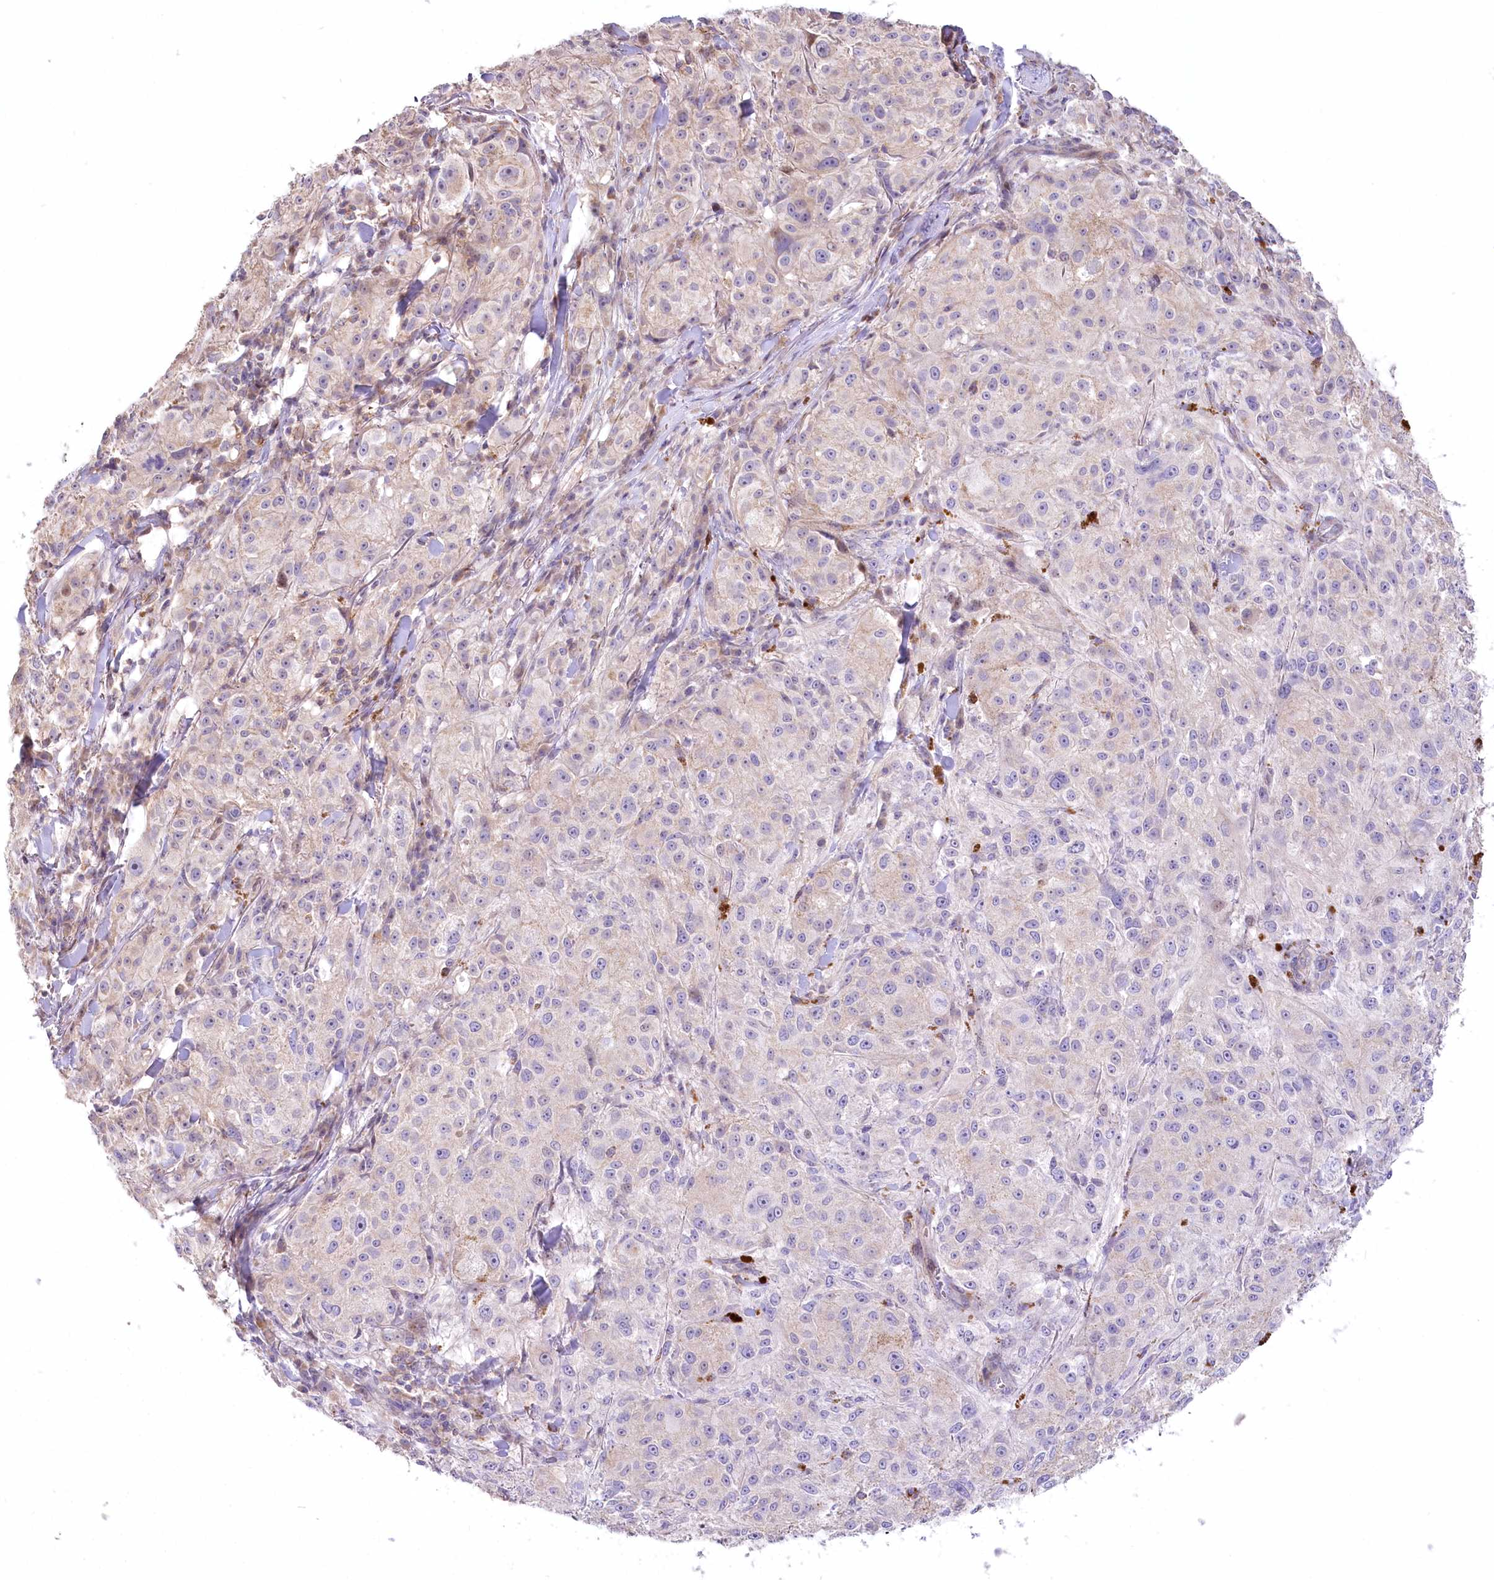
{"staining": {"intensity": "negative", "quantity": "none", "location": "none"}, "tissue": "melanoma", "cell_type": "Tumor cells", "image_type": "cancer", "snomed": [{"axis": "morphology", "description": "Necrosis, NOS"}, {"axis": "morphology", "description": "Malignant melanoma, NOS"}, {"axis": "topography", "description": "Skin"}], "caption": "A histopathology image of malignant melanoma stained for a protein demonstrates no brown staining in tumor cells.", "gene": "SLC6A11", "patient": {"sex": "female", "age": 87}}